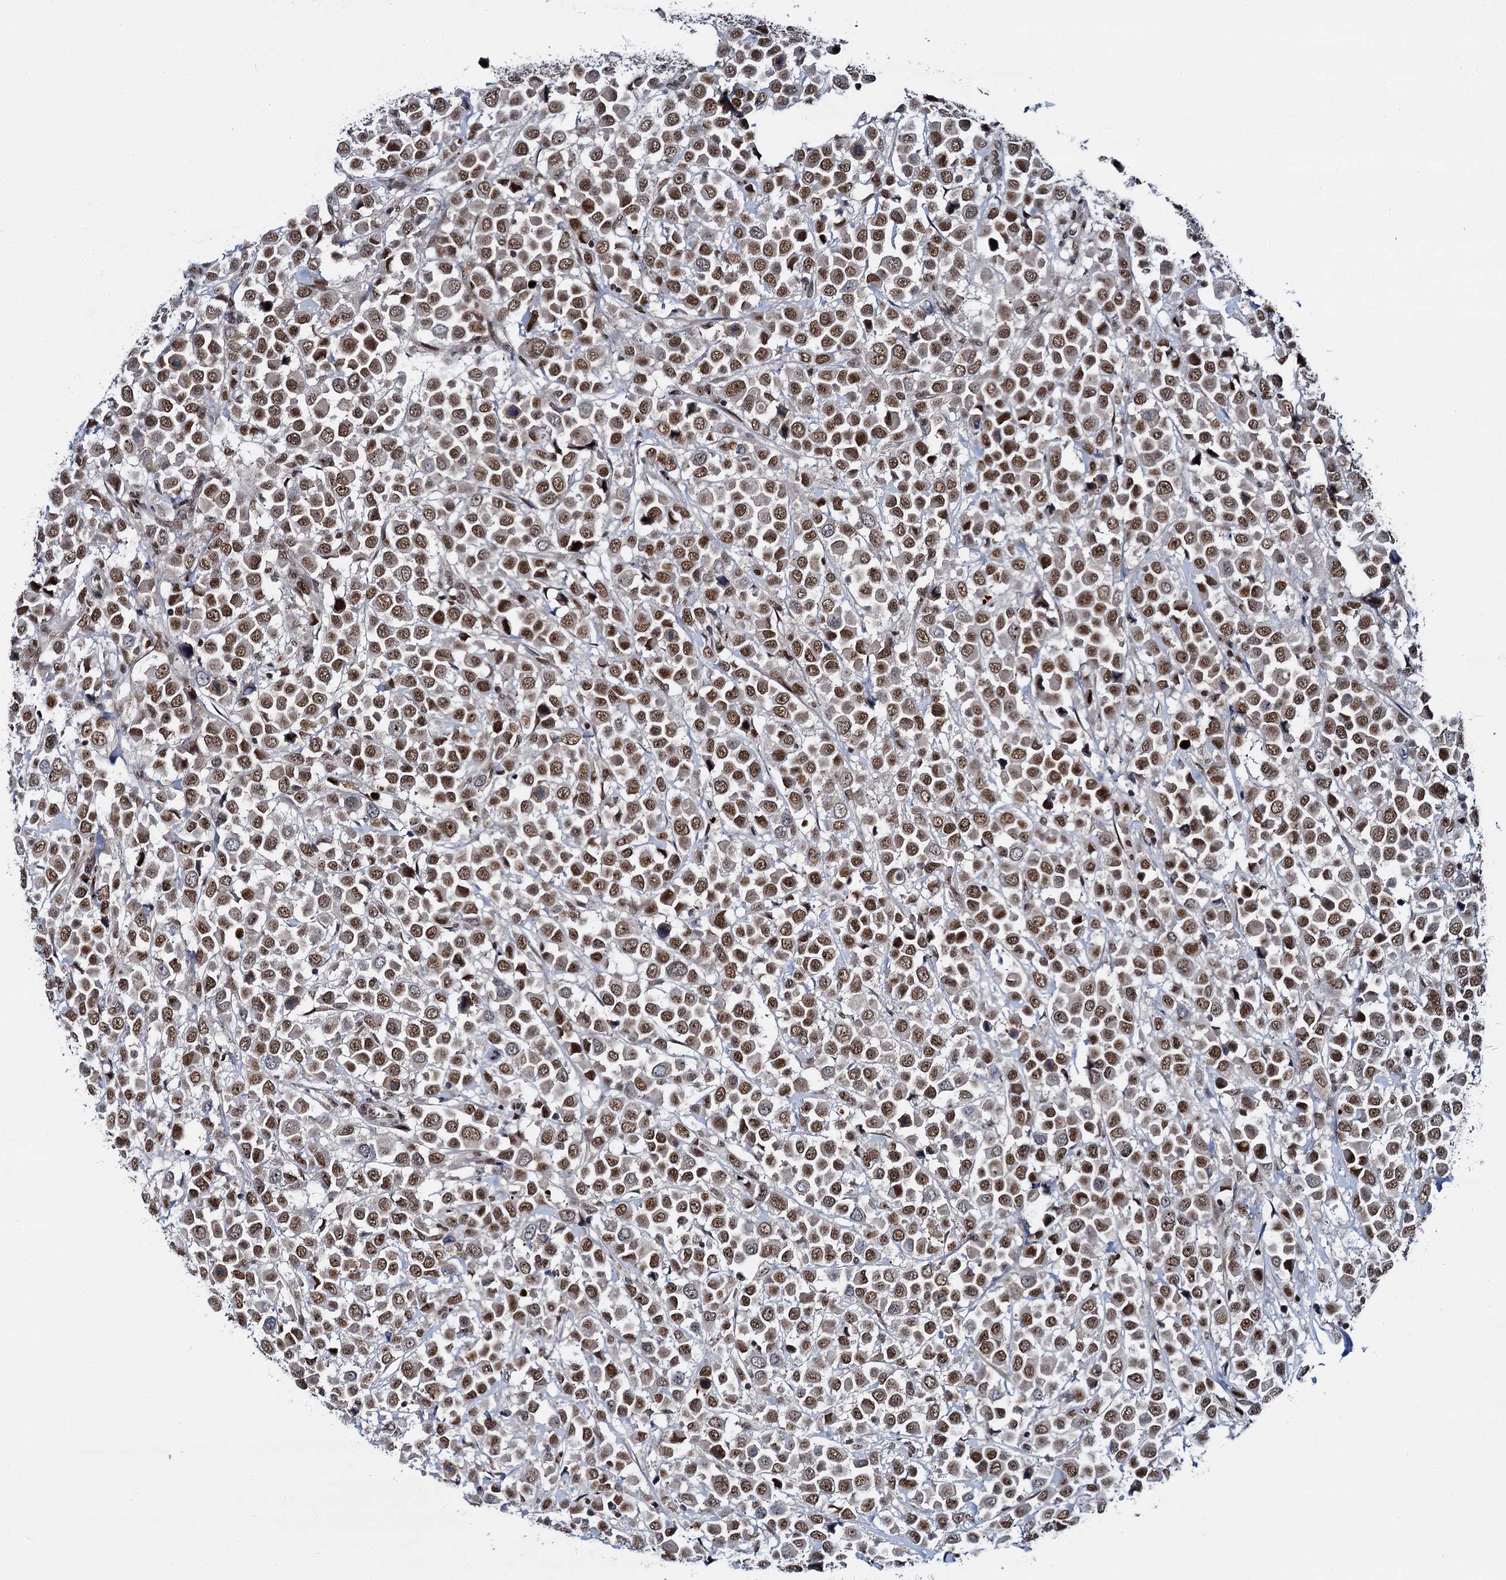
{"staining": {"intensity": "moderate", "quantity": ">75%", "location": "nuclear"}, "tissue": "breast cancer", "cell_type": "Tumor cells", "image_type": "cancer", "snomed": [{"axis": "morphology", "description": "Duct carcinoma"}, {"axis": "topography", "description": "Breast"}], "caption": "IHC of breast cancer (invasive ductal carcinoma) demonstrates medium levels of moderate nuclear positivity in about >75% of tumor cells.", "gene": "RUFY2", "patient": {"sex": "female", "age": 61}}